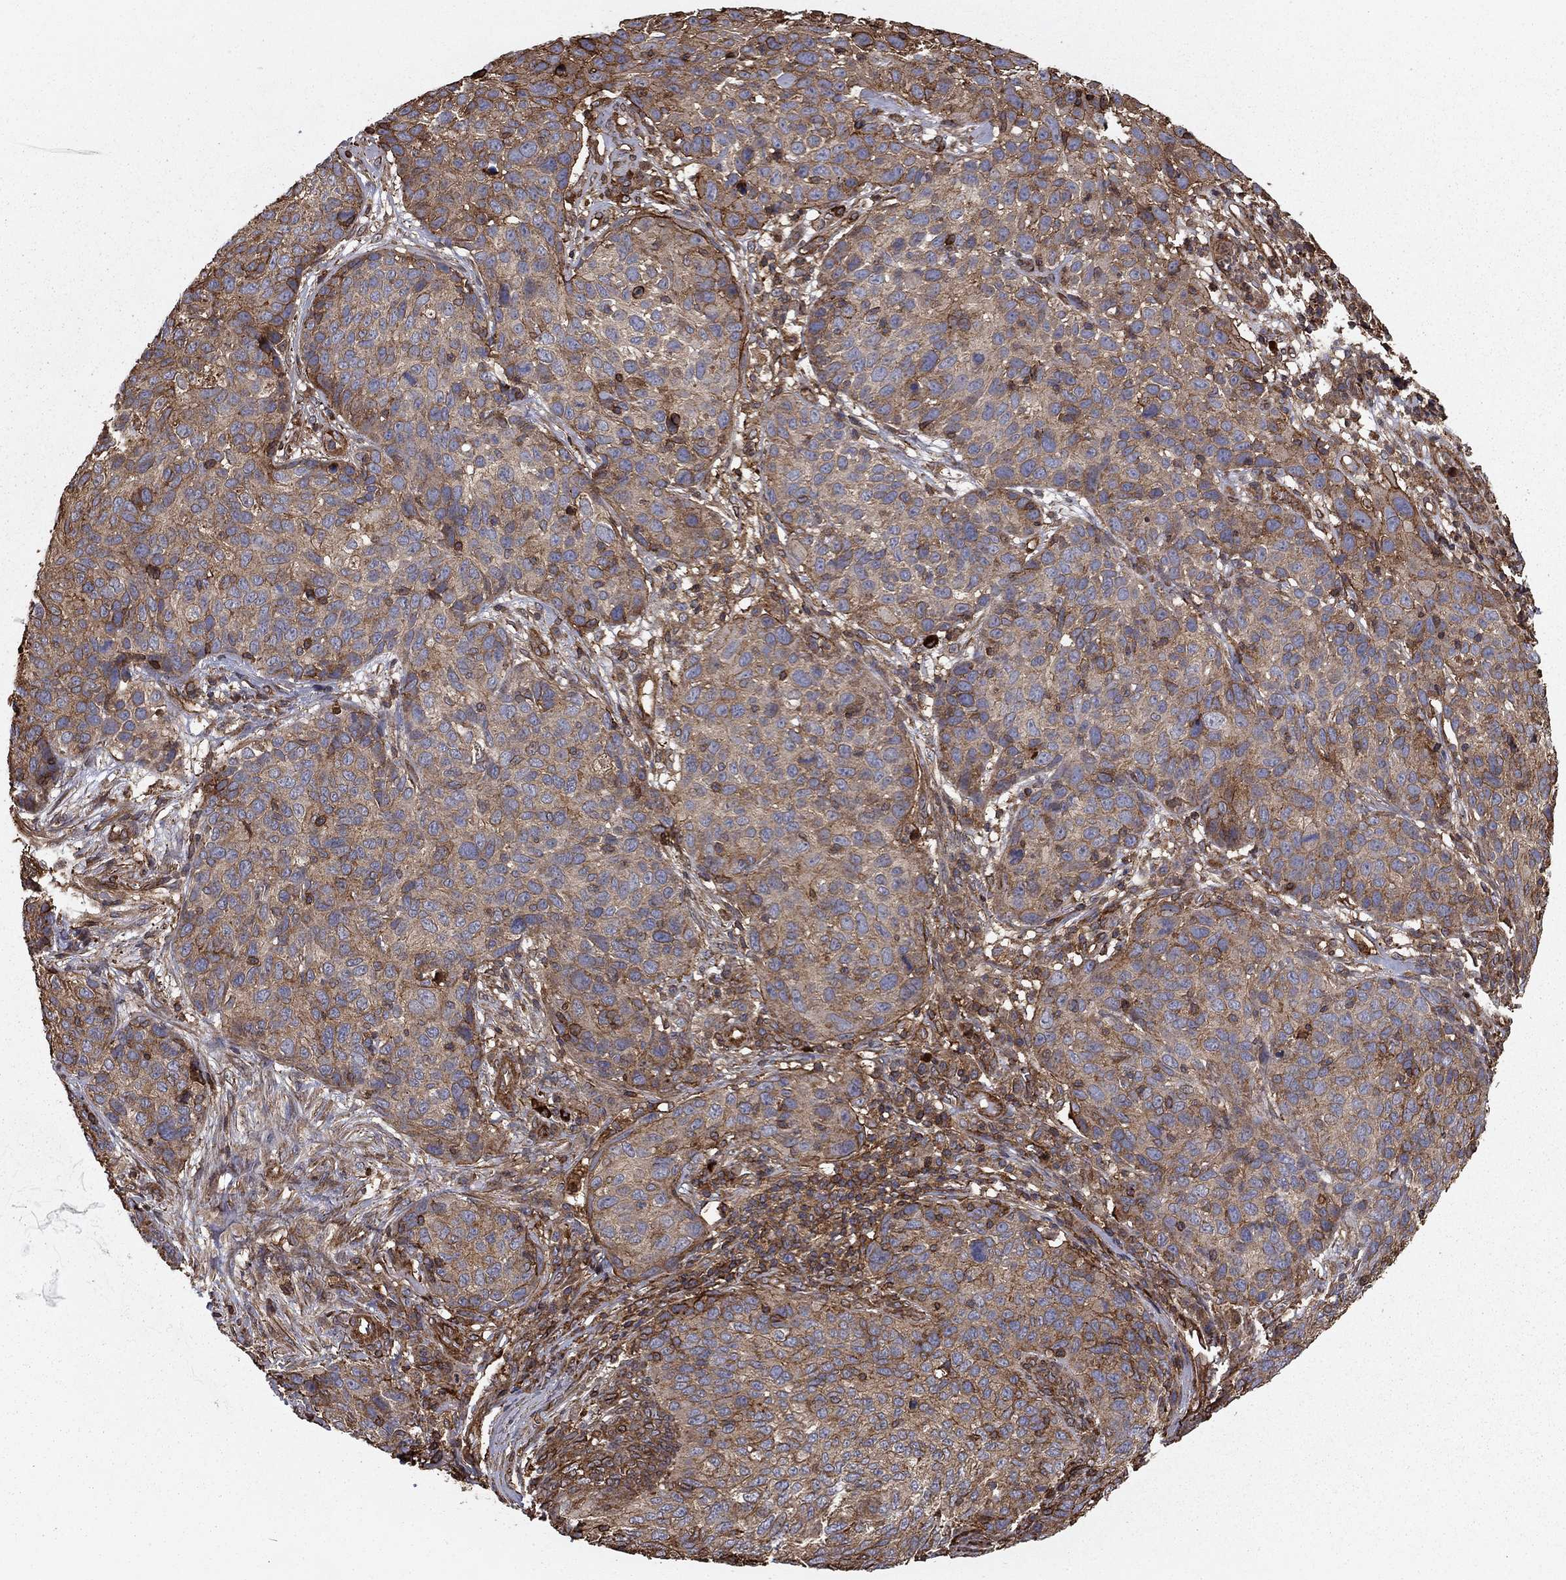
{"staining": {"intensity": "weak", "quantity": "<25%", "location": "cytoplasmic/membranous"}, "tissue": "skin cancer", "cell_type": "Tumor cells", "image_type": "cancer", "snomed": [{"axis": "morphology", "description": "Squamous cell carcinoma, NOS"}, {"axis": "topography", "description": "Skin"}], "caption": "Immunohistochemistry (IHC) micrograph of neoplastic tissue: human squamous cell carcinoma (skin) stained with DAB (3,3'-diaminobenzidine) reveals no significant protein staining in tumor cells.", "gene": "HABP4", "patient": {"sex": "male", "age": 92}}